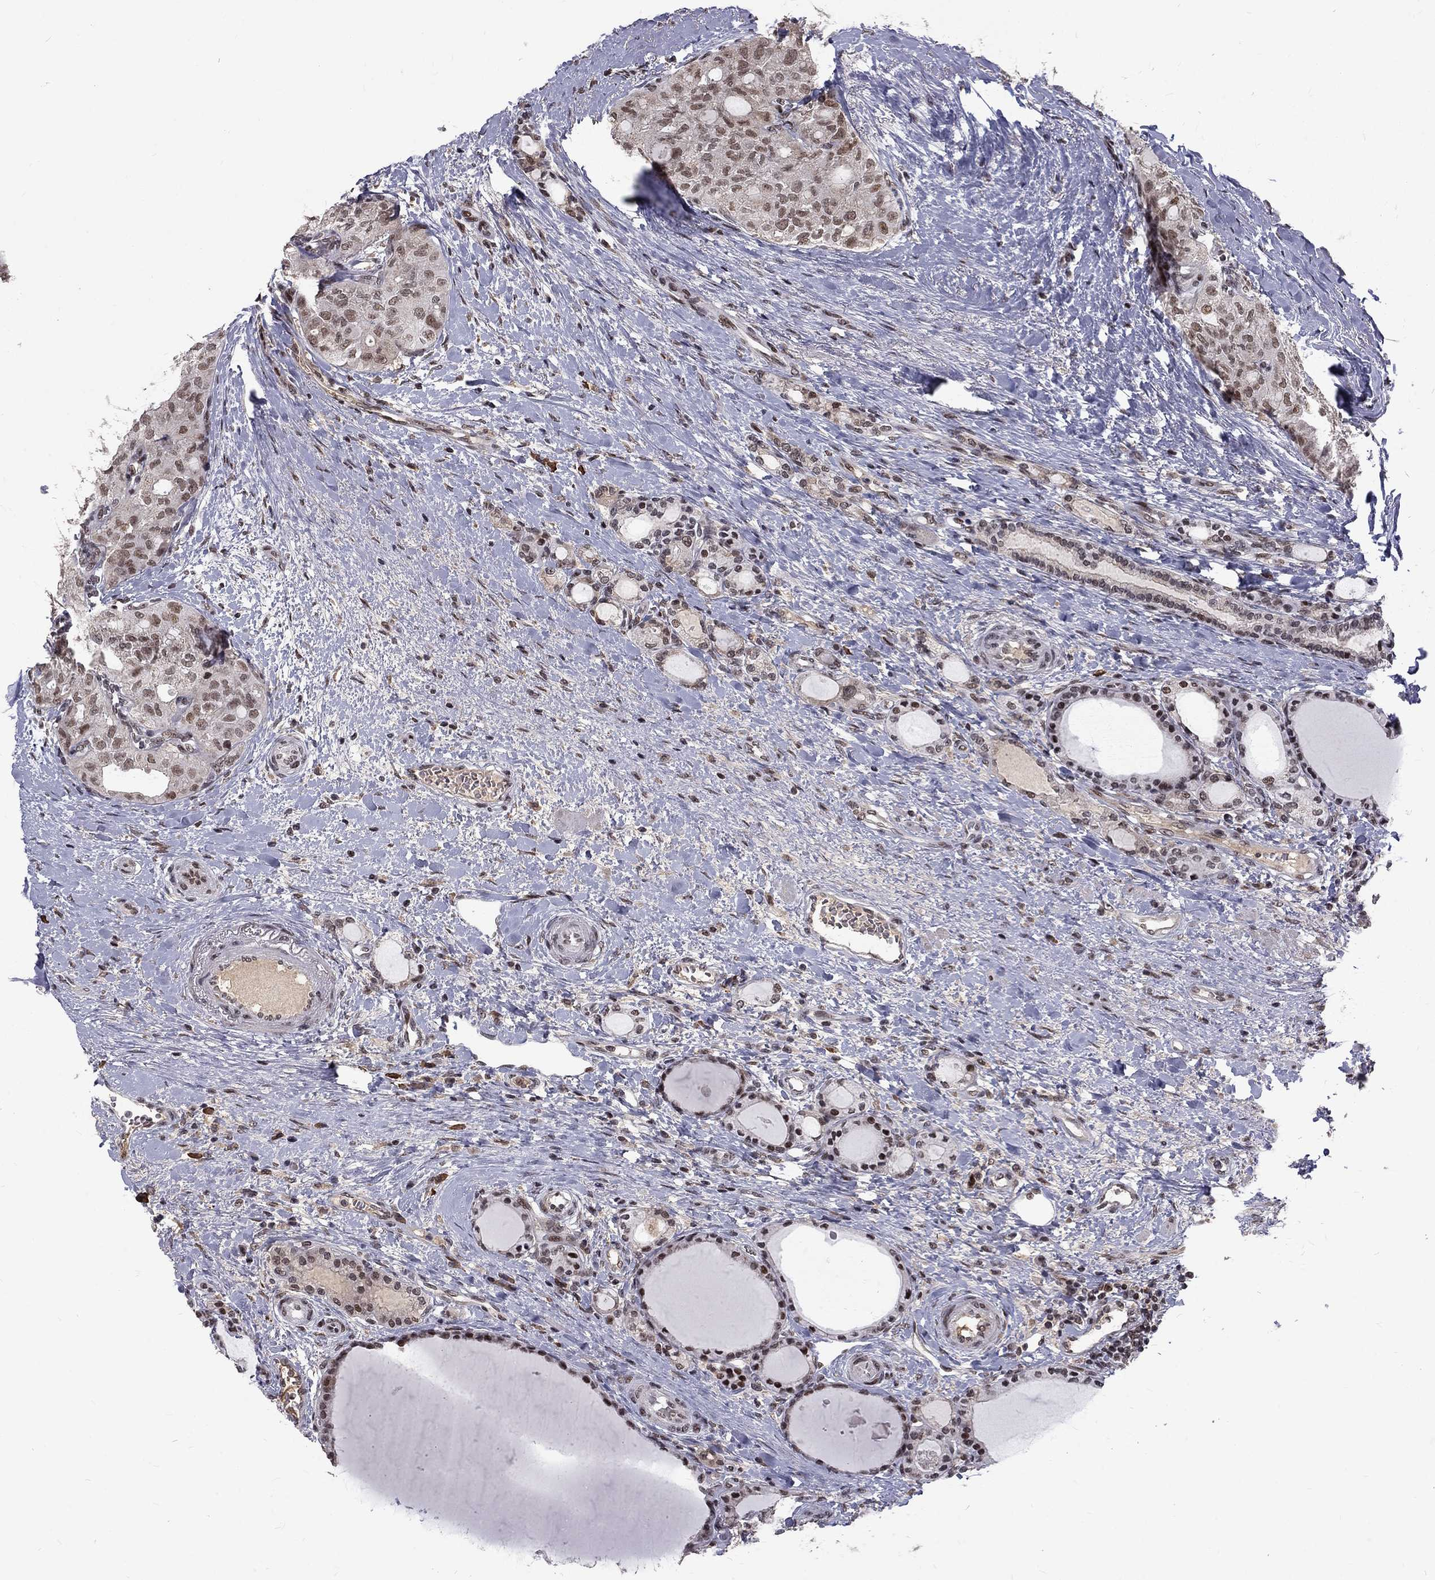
{"staining": {"intensity": "moderate", "quantity": "<25%", "location": "nuclear"}, "tissue": "thyroid cancer", "cell_type": "Tumor cells", "image_type": "cancer", "snomed": [{"axis": "morphology", "description": "Follicular adenoma carcinoma, NOS"}, {"axis": "topography", "description": "Thyroid gland"}], "caption": "Protein analysis of thyroid cancer (follicular adenoma carcinoma) tissue reveals moderate nuclear staining in approximately <25% of tumor cells.", "gene": "TCEAL1", "patient": {"sex": "male", "age": 75}}